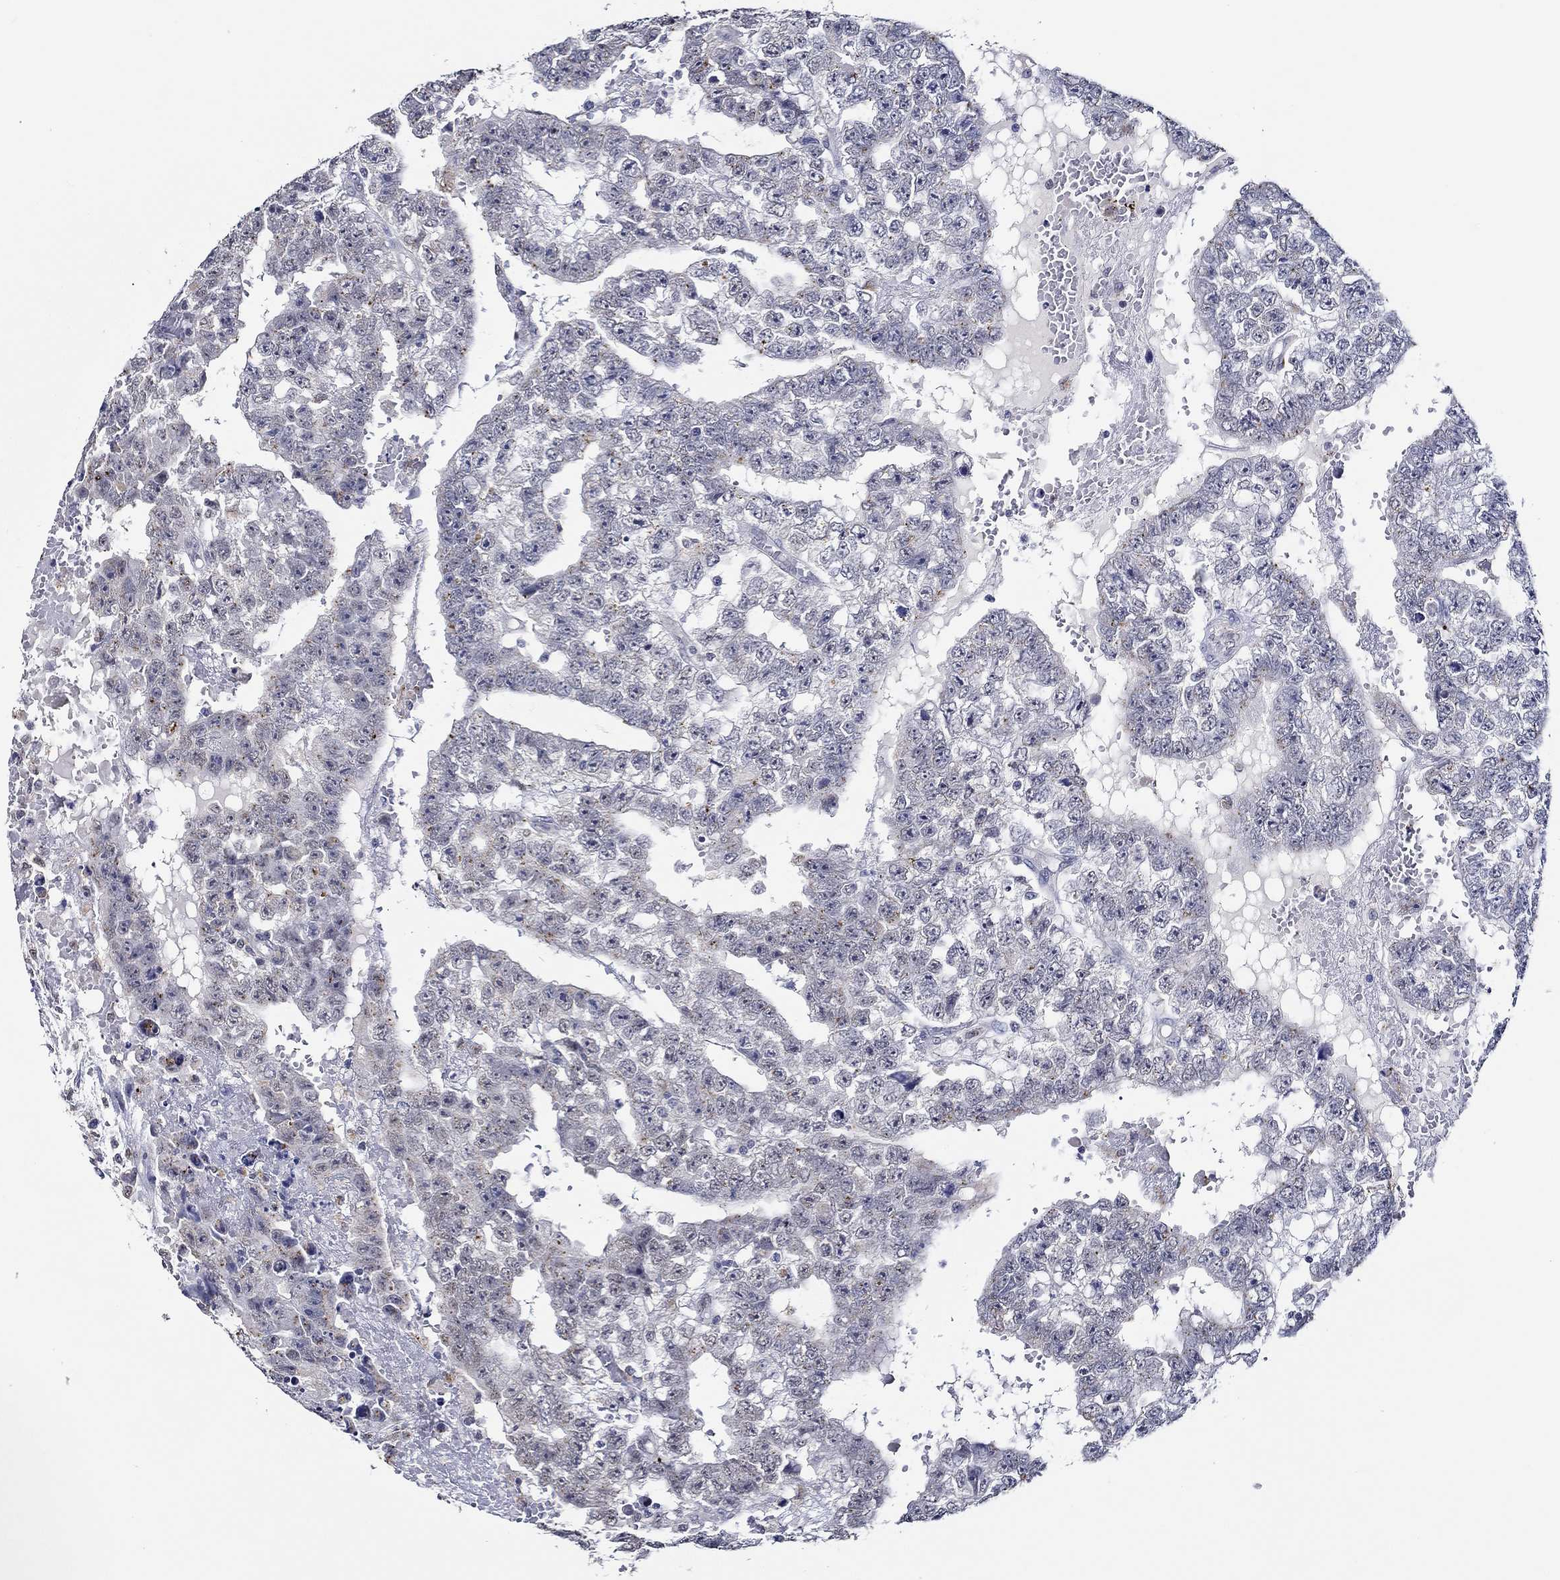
{"staining": {"intensity": "weak", "quantity": "<25%", "location": "cytoplasmic/membranous"}, "tissue": "testis cancer", "cell_type": "Tumor cells", "image_type": "cancer", "snomed": [{"axis": "morphology", "description": "Carcinoma, Embryonal, NOS"}, {"axis": "topography", "description": "Testis"}], "caption": "Human testis cancer stained for a protein using immunohistochemistry (IHC) shows no positivity in tumor cells.", "gene": "GATA2", "patient": {"sex": "male", "age": 25}}